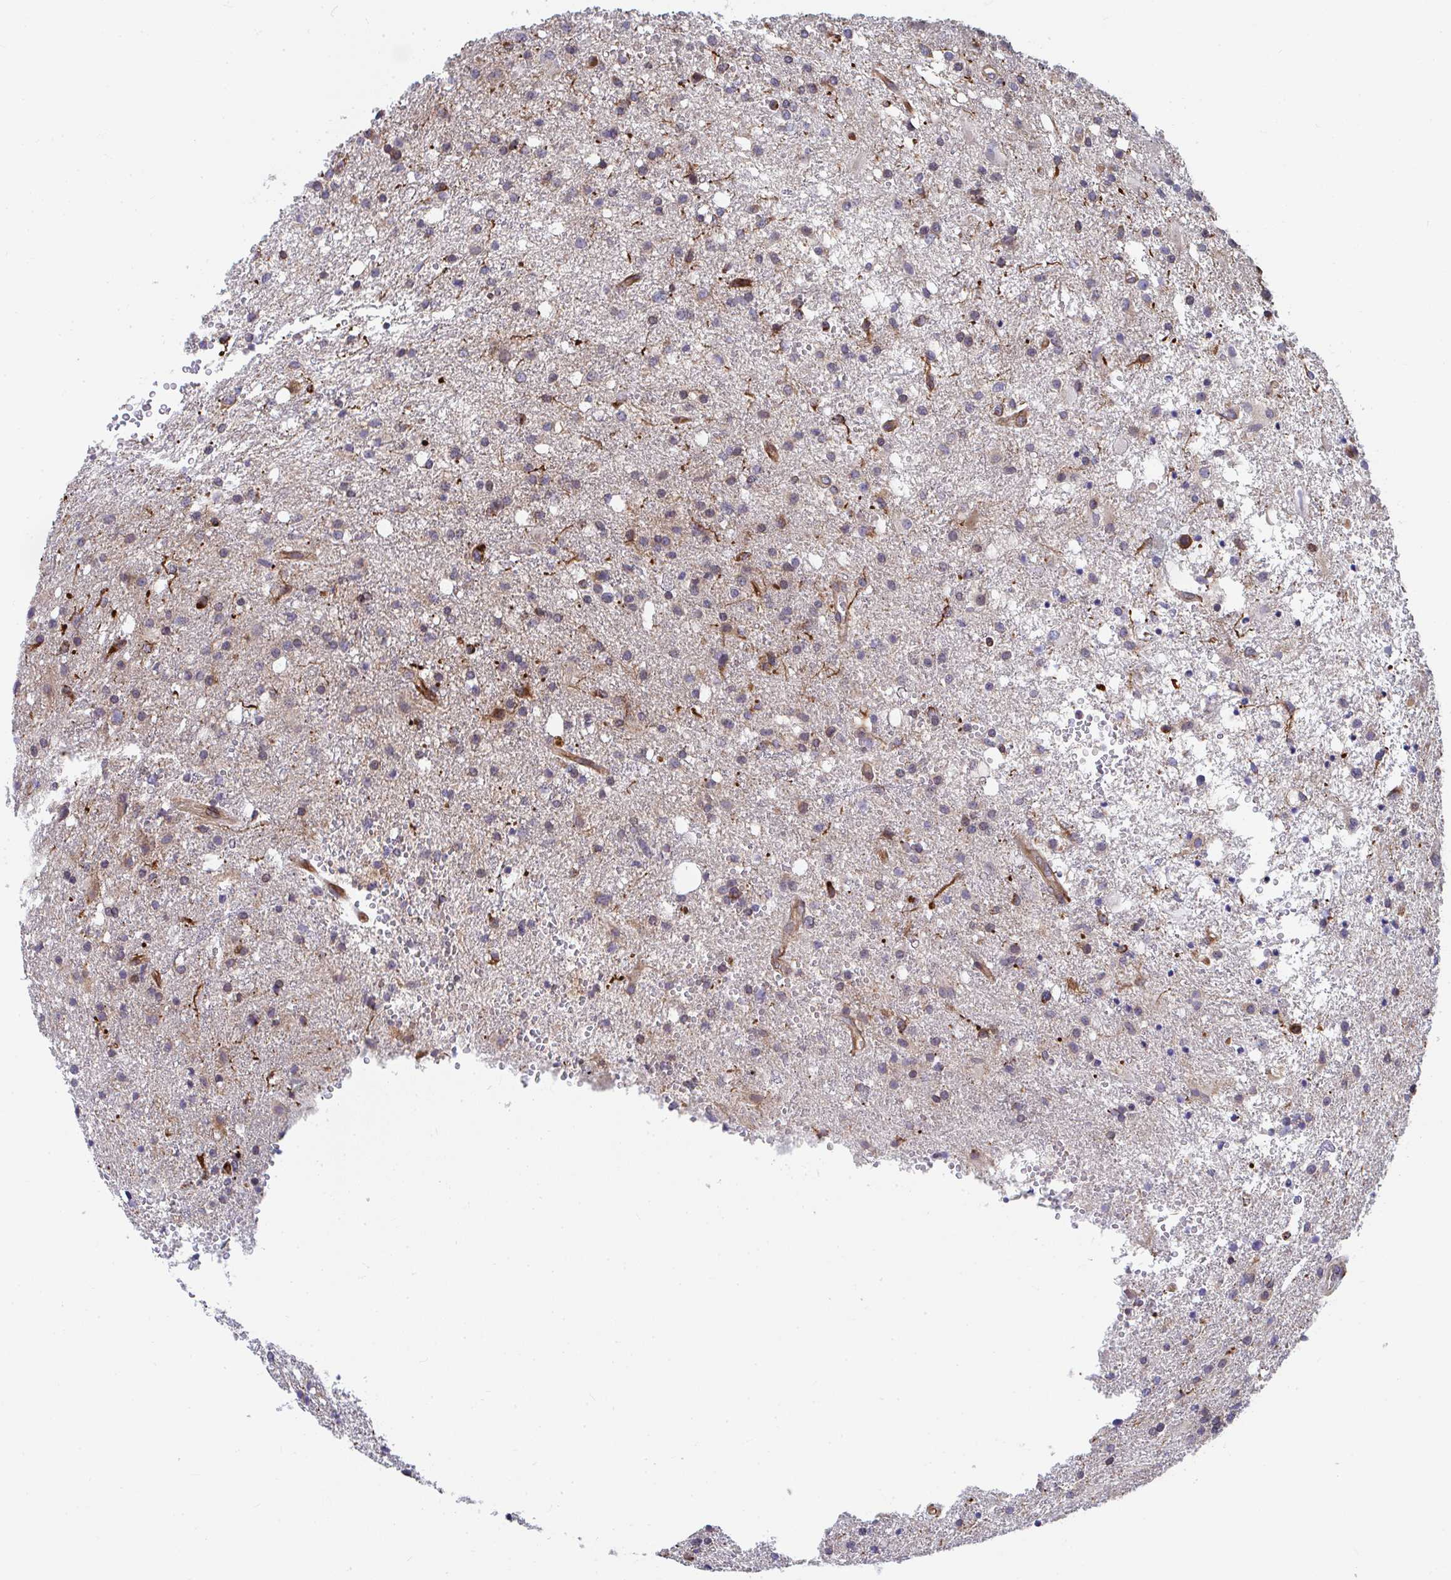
{"staining": {"intensity": "weak", "quantity": "<25%", "location": "cytoplasmic/membranous"}, "tissue": "glioma", "cell_type": "Tumor cells", "image_type": "cancer", "snomed": [{"axis": "morphology", "description": "Glioma, malignant, Low grade"}, {"axis": "topography", "description": "Brain"}], "caption": "Immunohistochemistry (IHC) image of glioma stained for a protein (brown), which reveals no positivity in tumor cells.", "gene": "EIF1AD", "patient": {"sex": "female", "age": 58}}